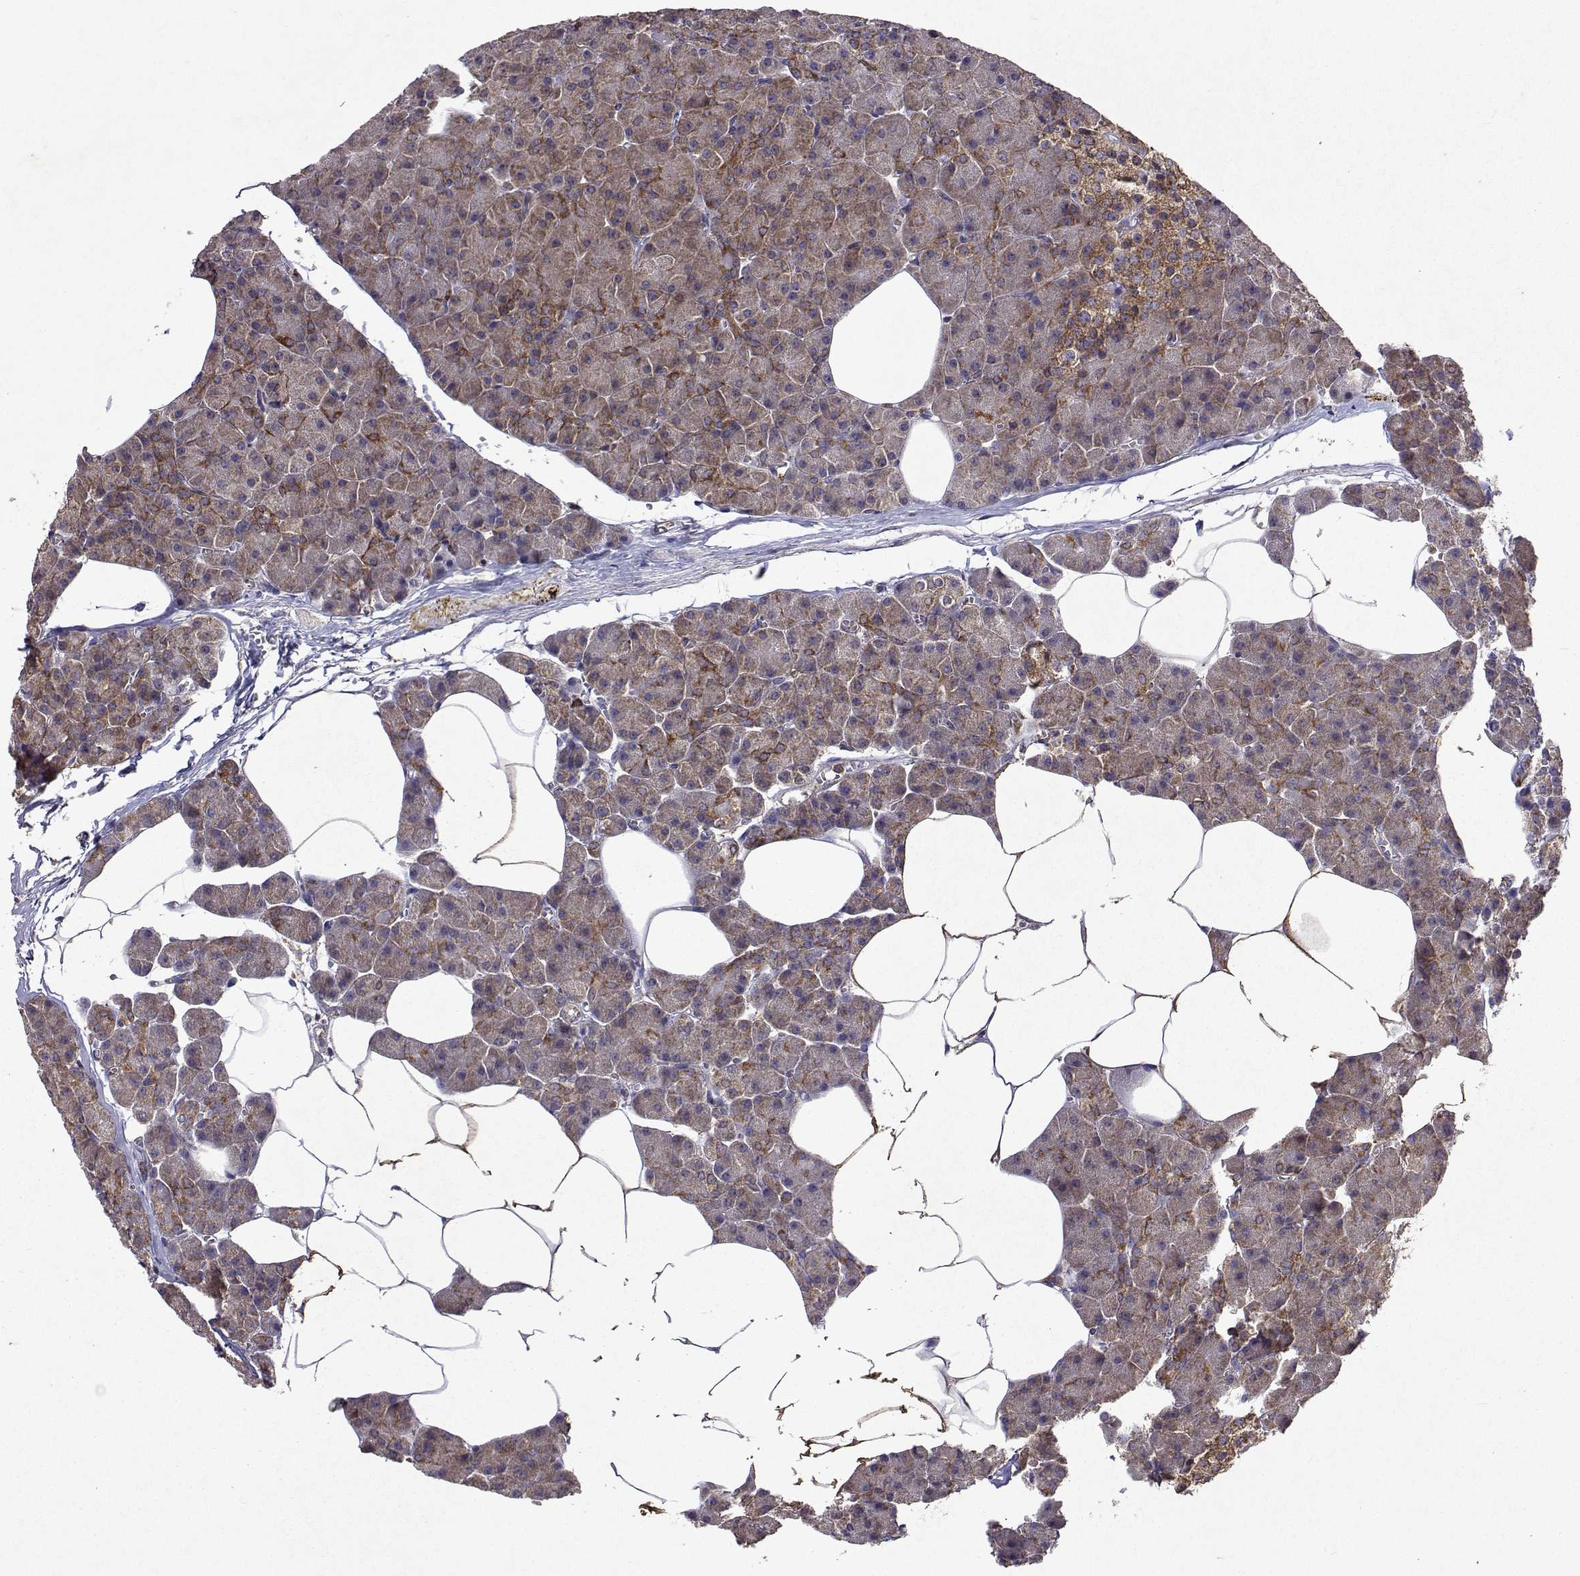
{"staining": {"intensity": "weak", "quantity": "25%-75%", "location": "cytoplasmic/membranous"}, "tissue": "pancreas", "cell_type": "Exocrine glandular cells", "image_type": "normal", "snomed": [{"axis": "morphology", "description": "Normal tissue, NOS"}, {"axis": "topography", "description": "Pancreas"}], "caption": "Immunohistochemical staining of normal pancreas displays weak cytoplasmic/membranous protein expression in about 25%-75% of exocrine glandular cells.", "gene": "TARBP2", "patient": {"sex": "female", "age": 45}}